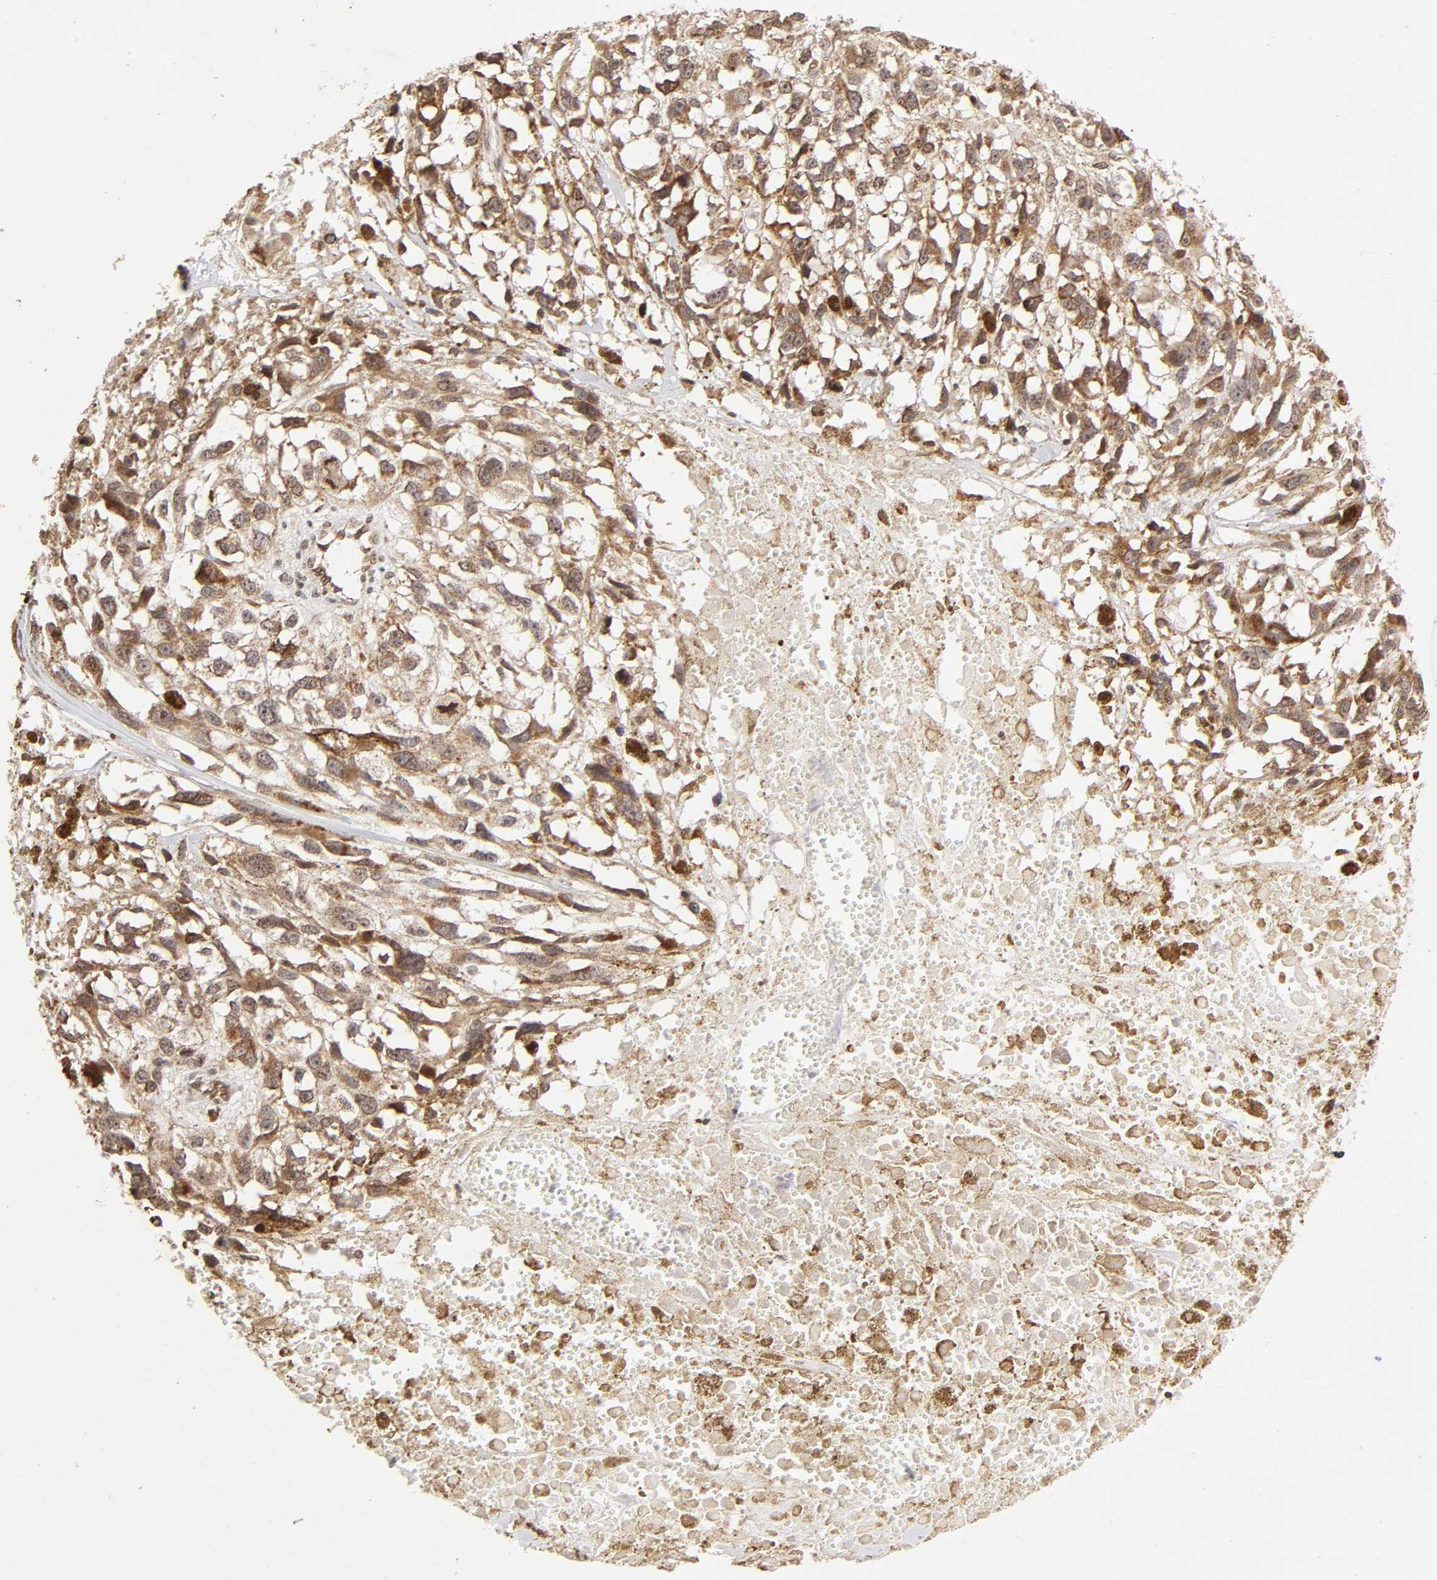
{"staining": {"intensity": "moderate", "quantity": ">75%", "location": "cytoplasmic/membranous"}, "tissue": "melanoma", "cell_type": "Tumor cells", "image_type": "cancer", "snomed": [{"axis": "morphology", "description": "Malignant melanoma, Metastatic site"}, {"axis": "topography", "description": "Lymph node"}], "caption": "Tumor cells exhibit medium levels of moderate cytoplasmic/membranous positivity in approximately >75% of cells in human melanoma.", "gene": "MLLT6", "patient": {"sex": "male", "age": 59}}